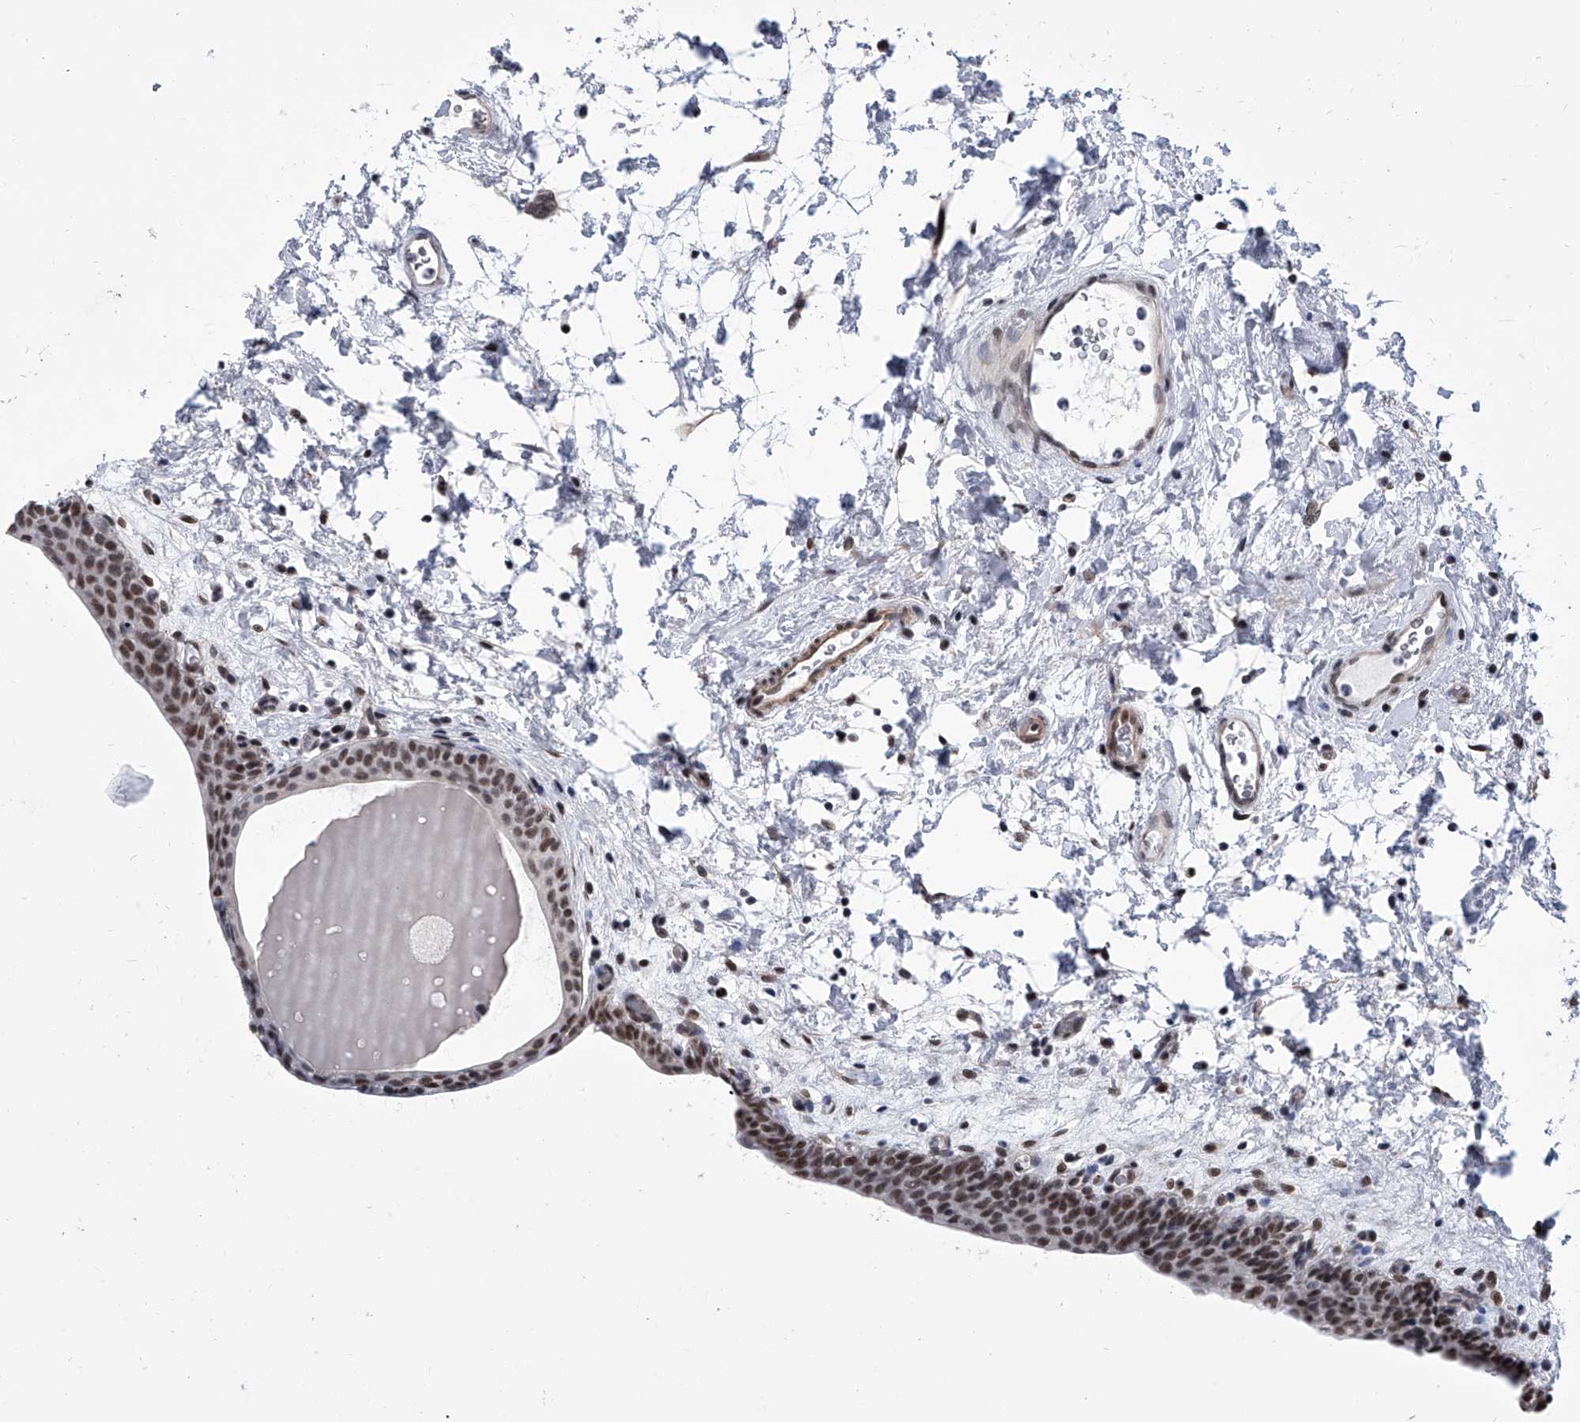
{"staining": {"intensity": "moderate", "quantity": ">75%", "location": "nuclear"}, "tissue": "urinary bladder", "cell_type": "Urothelial cells", "image_type": "normal", "snomed": [{"axis": "morphology", "description": "Normal tissue, NOS"}, {"axis": "topography", "description": "Urinary bladder"}], "caption": "Moderate nuclear staining for a protein is seen in approximately >75% of urothelial cells of normal urinary bladder using immunohistochemistry.", "gene": "SIM2", "patient": {"sex": "male", "age": 83}}